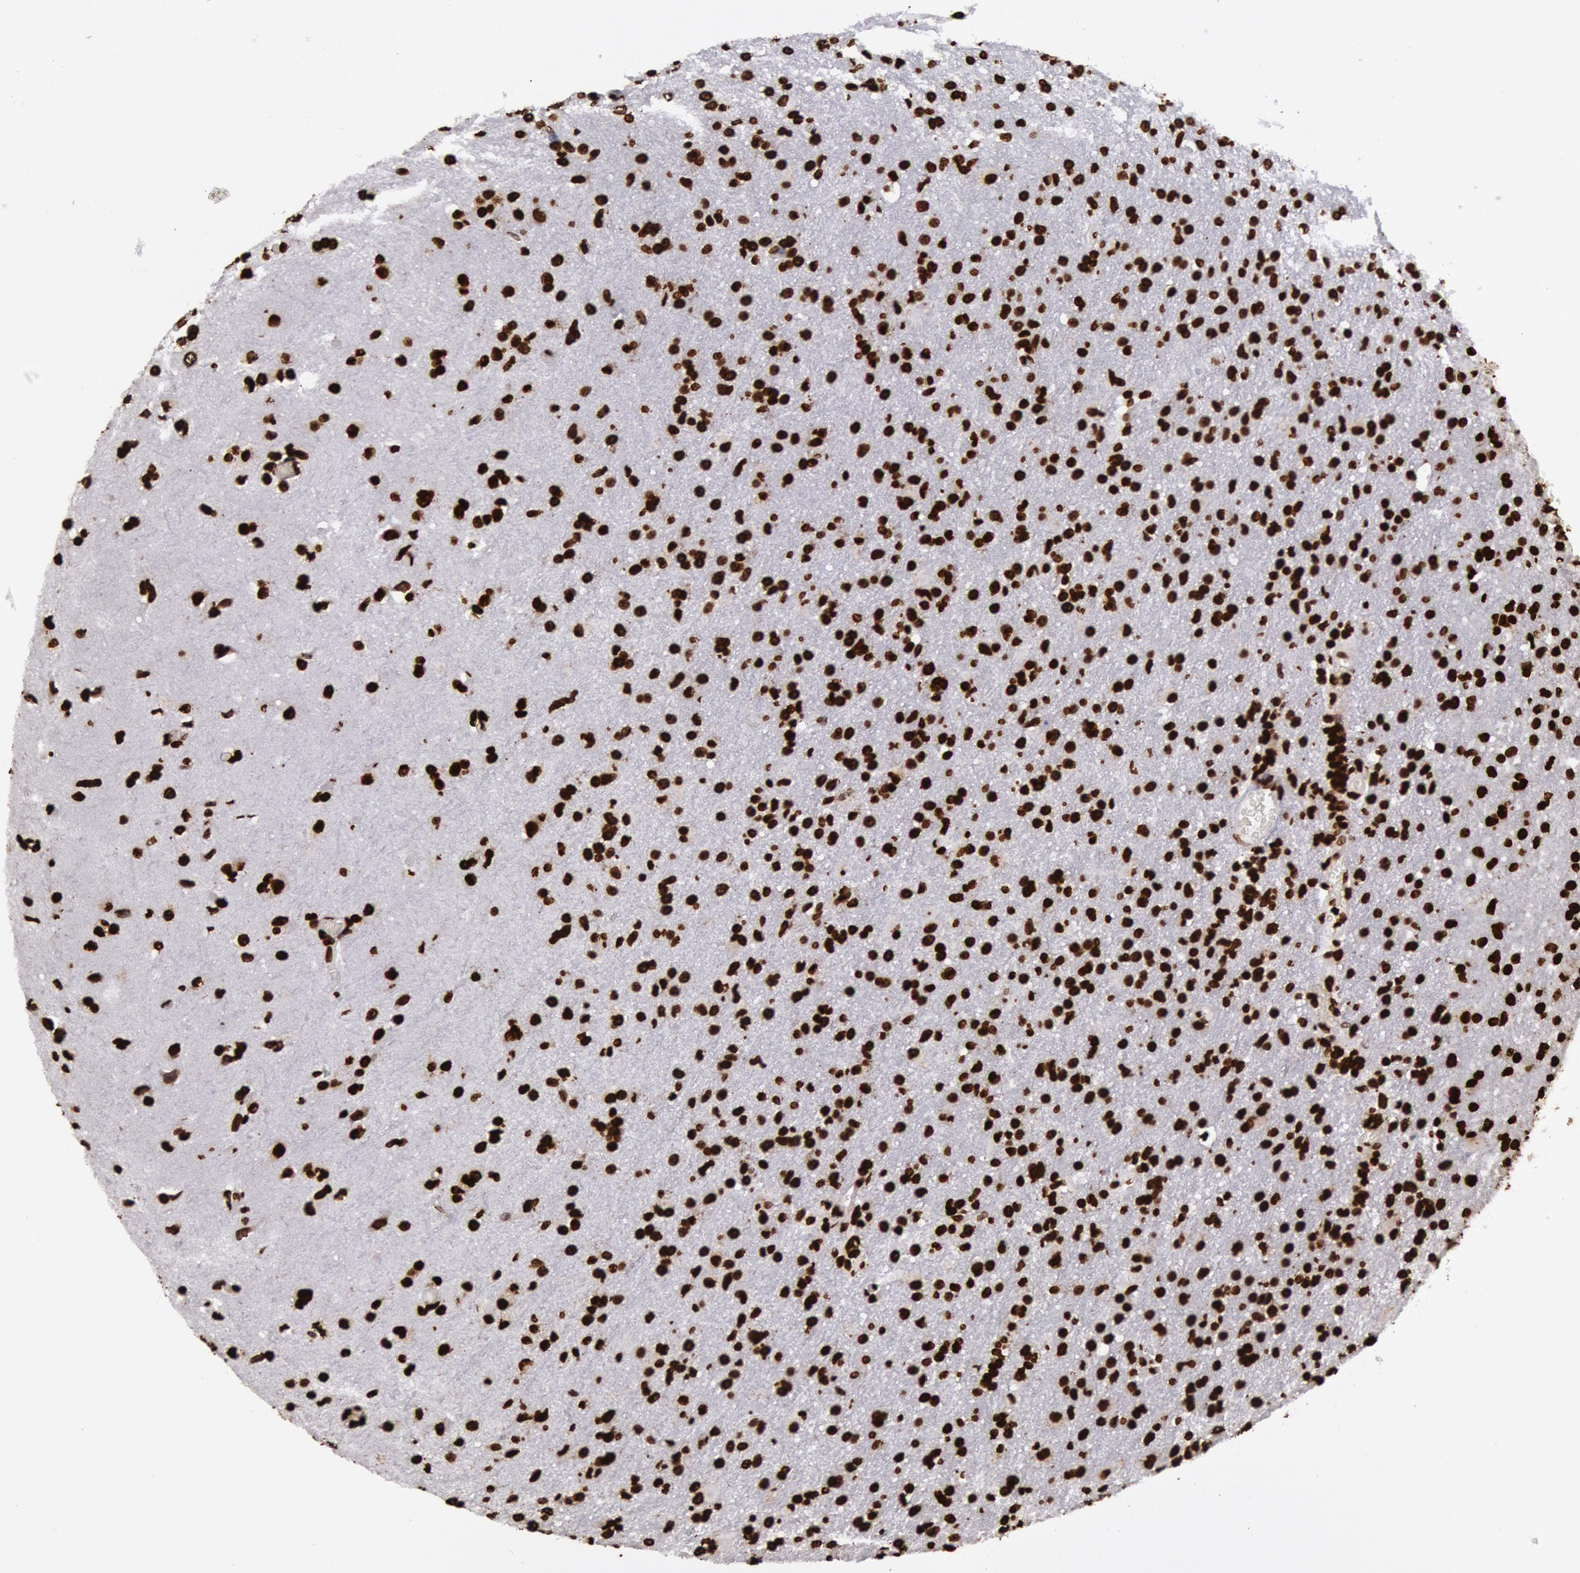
{"staining": {"intensity": "strong", "quantity": ">75%", "location": "nuclear"}, "tissue": "glioma", "cell_type": "Tumor cells", "image_type": "cancer", "snomed": [{"axis": "morphology", "description": "Glioma, malignant, High grade"}, {"axis": "topography", "description": "Brain"}], "caption": "A histopathology image of glioma stained for a protein demonstrates strong nuclear brown staining in tumor cells.", "gene": "H3-4", "patient": {"sex": "male", "age": 68}}